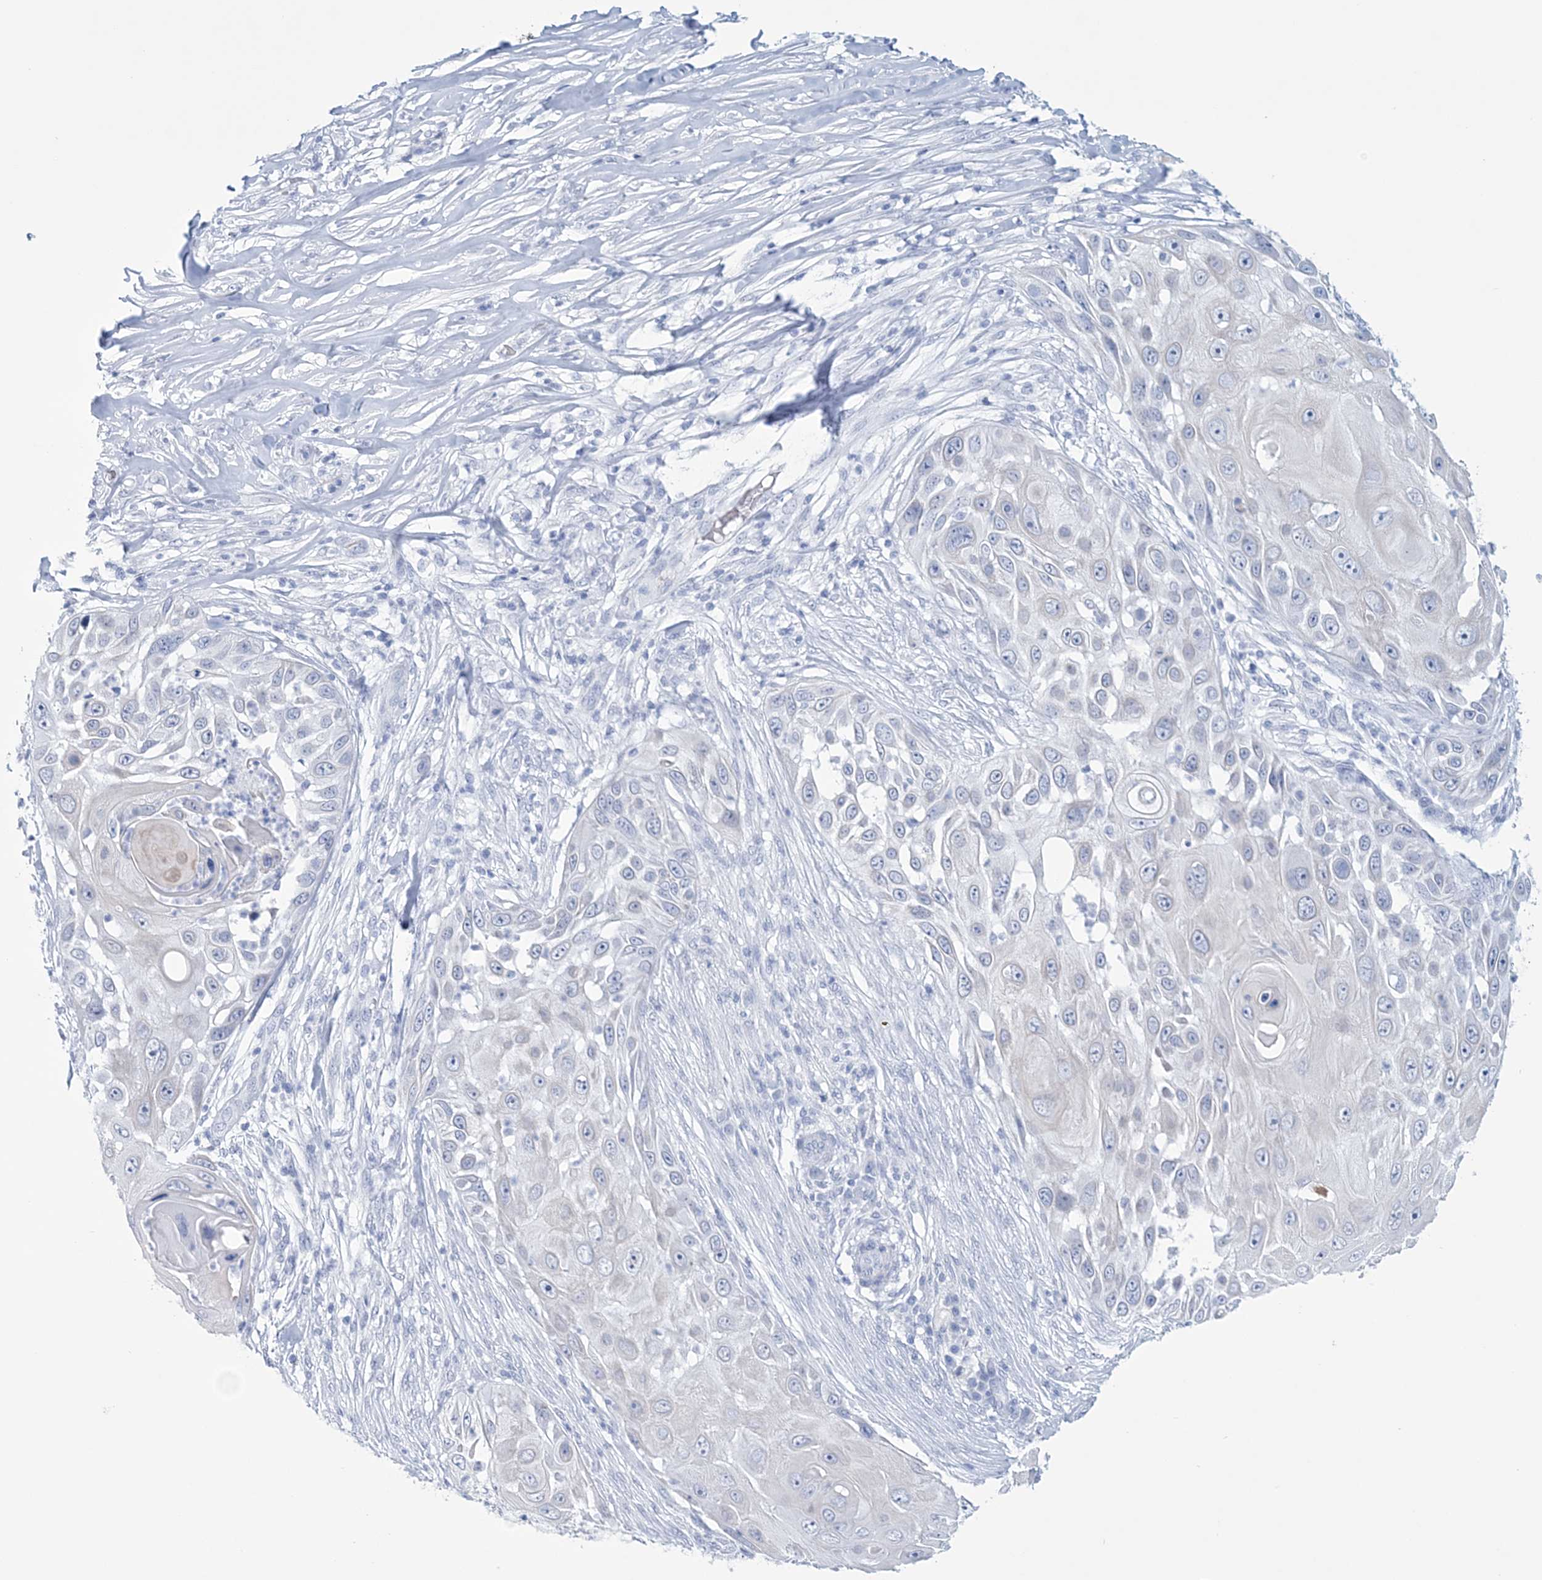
{"staining": {"intensity": "negative", "quantity": "none", "location": "none"}, "tissue": "skin cancer", "cell_type": "Tumor cells", "image_type": "cancer", "snomed": [{"axis": "morphology", "description": "Squamous cell carcinoma, NOS"}, {"axis": "topography", "description": "Skin"}], "caption": "Immunohistochemistry (IHC) of human skin cancer (squamous cell carcinoma) displays no staining in tumor cells.", "gene": "DPCD", "patient": {"sex": "female", "age": 44}}